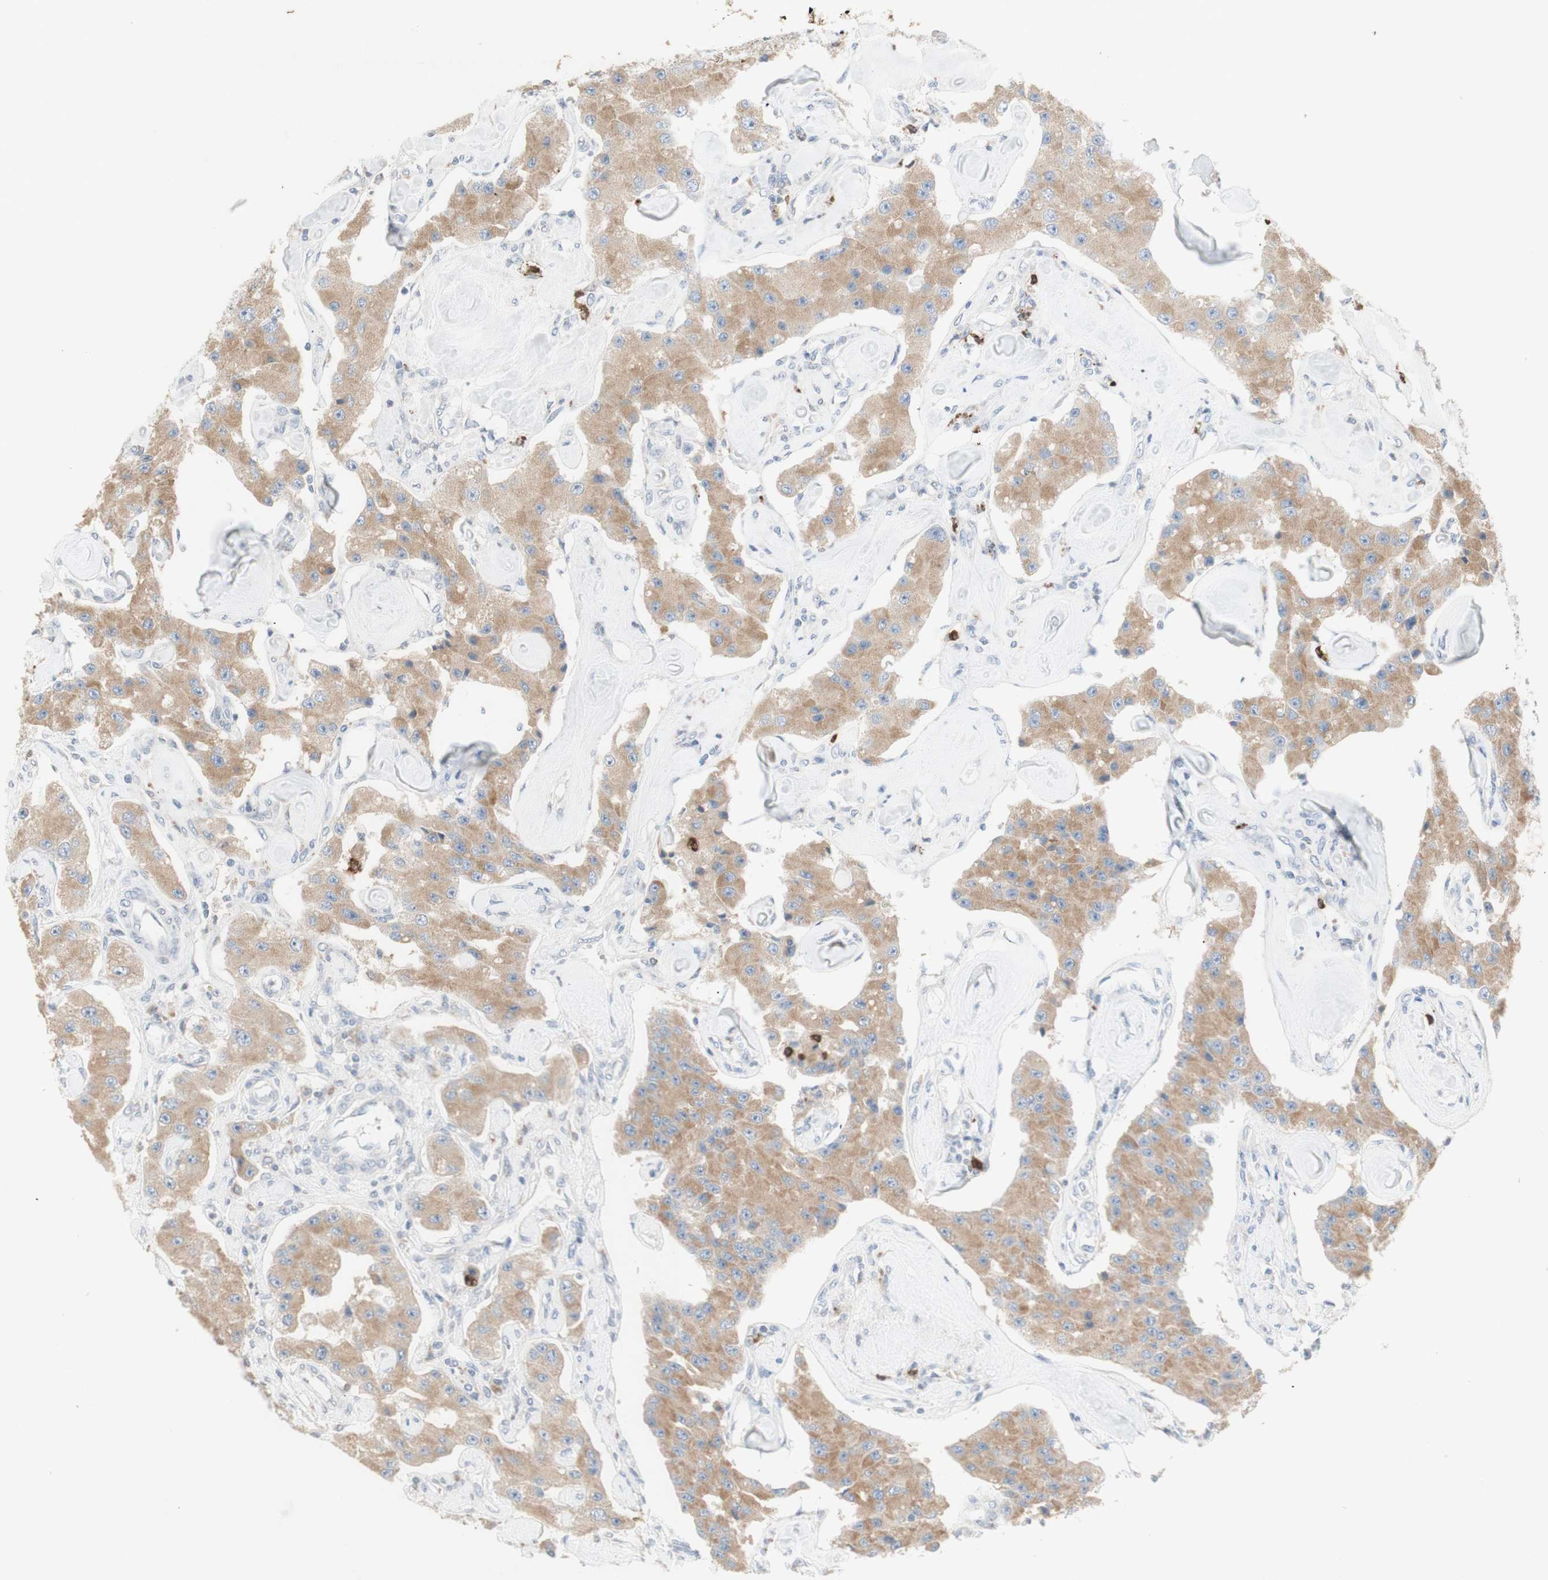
{"staining": {"intensity": "moderate", "quantity": ">75%", "location": "cytoplasmic/membranous"}, "tissue": "carcinoid", "cell_type": "Tumor cells", "image_type": "cancer", "snomed": [{"axis": "morphology", "description": "Carcinoid, malignant, NOS"}, {"axis": "topography", "description": "Pancreas"}], "caption": "DAB (3,3'-diaminobenzidine) immunohistochemical staining of human carcinoid exhibits moderate cytoplasmic/membranous protein staining in approximately >75% of tumor cells. The staining was performed using DAB (3,3'-diaminobenzidine), with brown indicating positive protein expression. Nuclei are stained blue with hematoxylin.", "gene": "ATP6V1B1", "patient": {"sex": "male", "age": 41}}